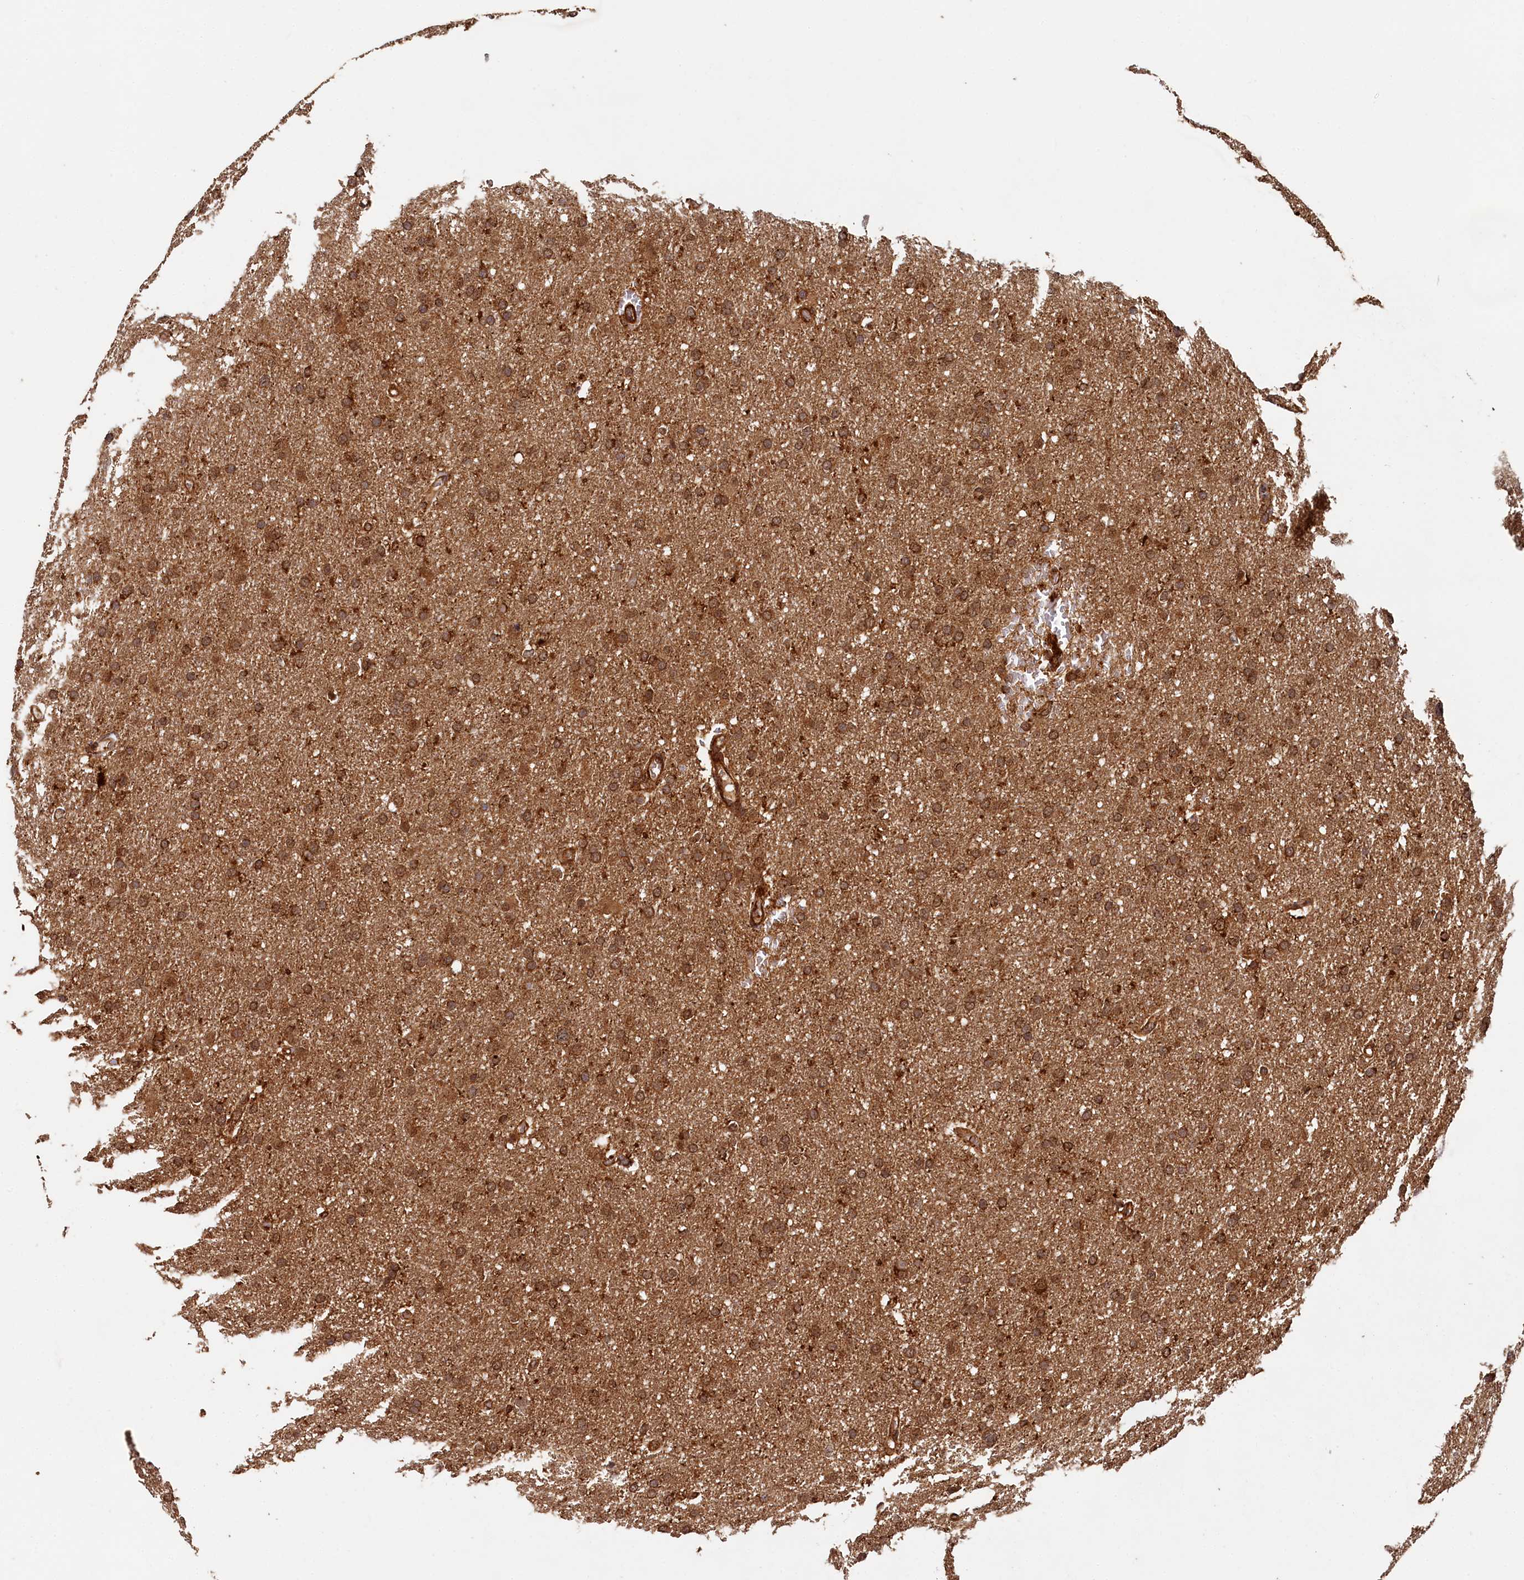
{"staining": {"intensity": "moderate", "quantity": ">75%", "location": "cytoplasmic/membranous"}, "tissue": "glioma", "cell_type": "Tumor cells", "image_type": "cancer", "snomed": [{"axis": "morphology", "description": "Glioma, malignant, High grade"}, {"axis": "topography", "description": "Cerebral cortex"}], "caption": "Brown immunohistochemical staining in glioma reveals moderate cytoplasmic/membranous positivity in approximately >75% of tumor cells.", "gene": "STUB1", "patient": {"sex": "female", "age": 36}}